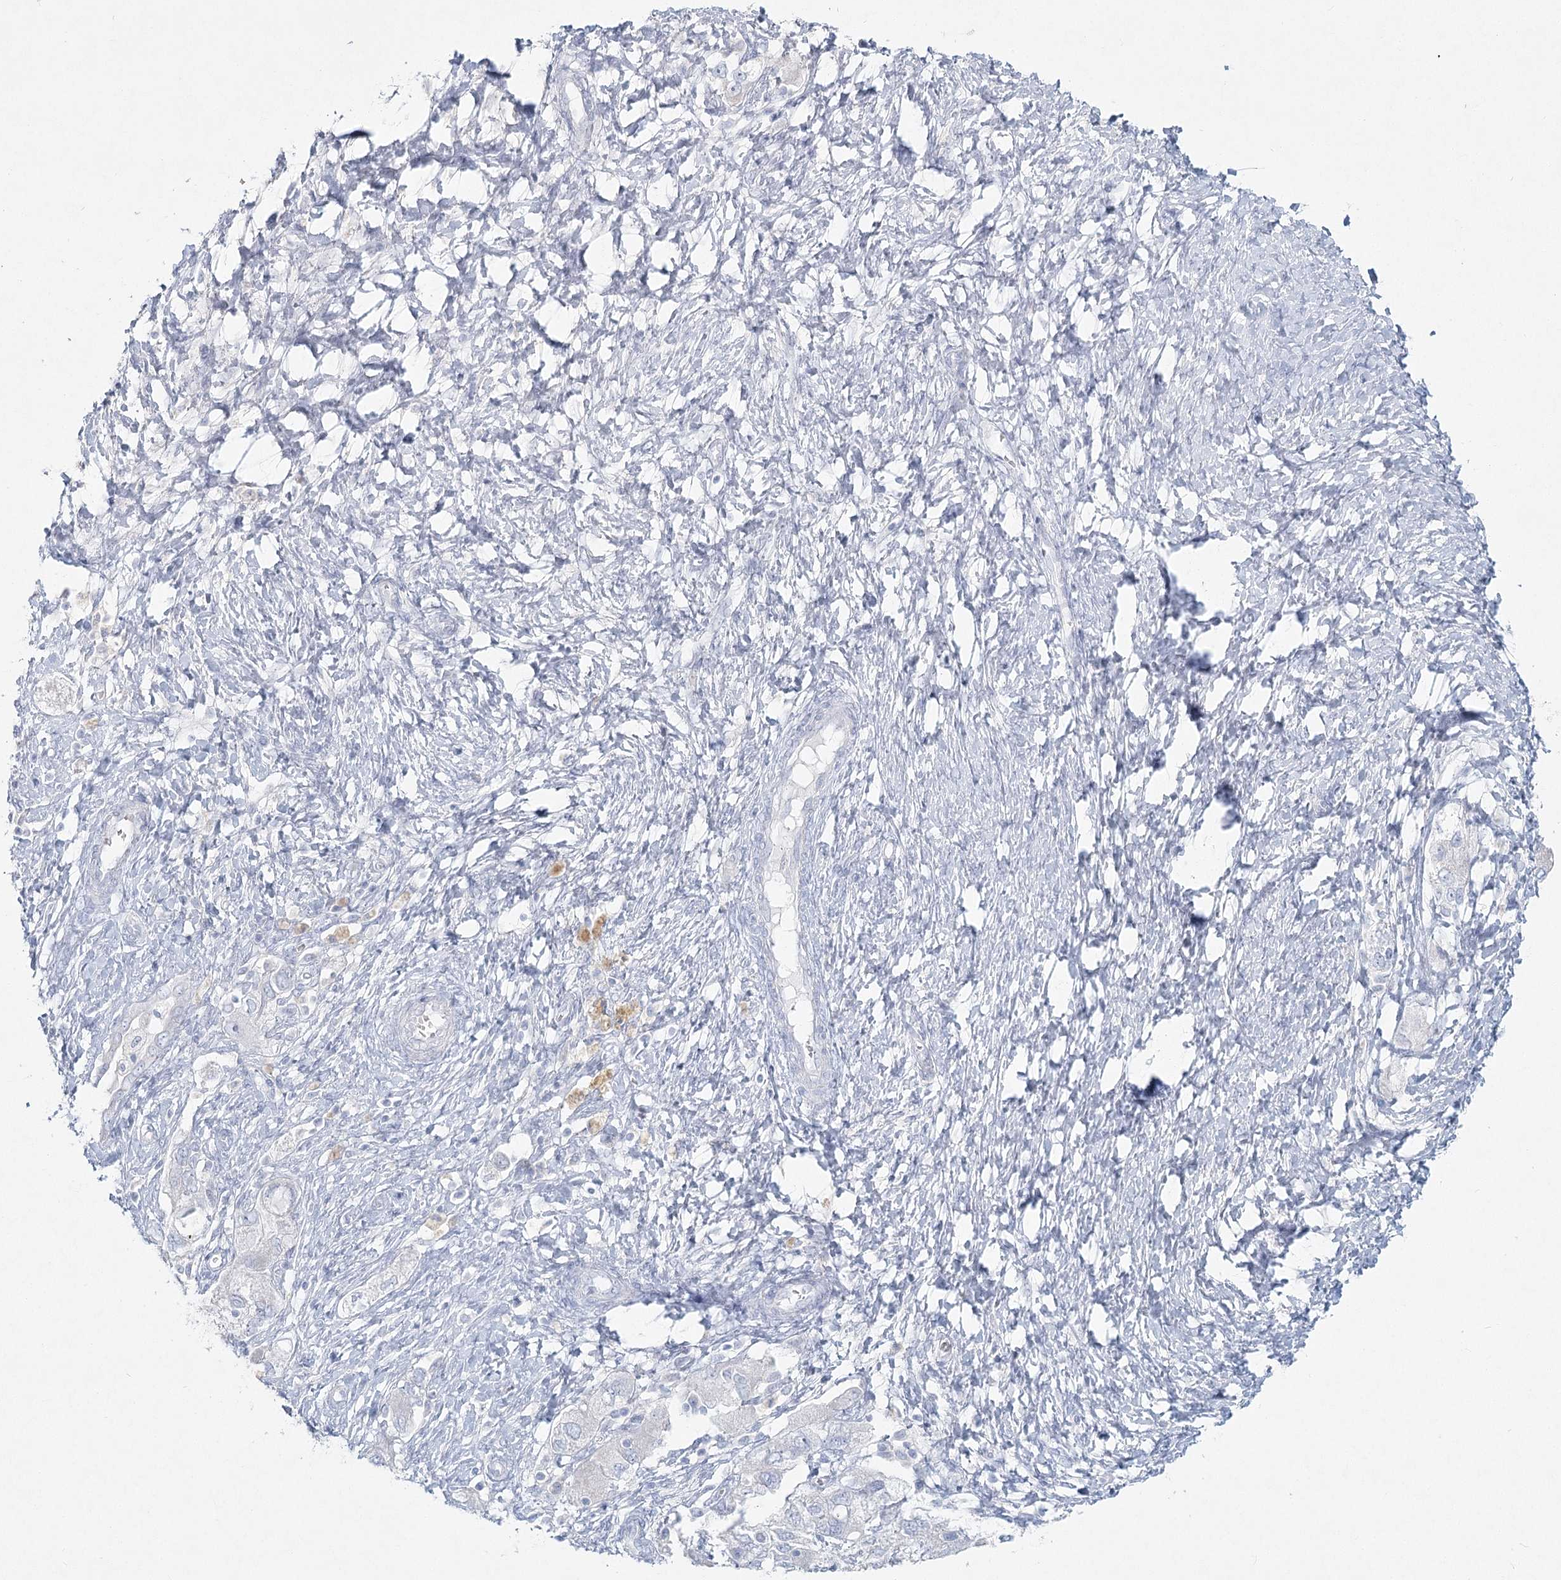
{"staining": {"intensity": "negative", "quantity": "none", "location": "none"}, "tissue": "ovarian cancer", "cell_type": "Tumor cells", "image_type": "cancer", "snomed": [{"axis": "morphology", "description": "Carcinoma, NOS"}, {"axis": "morphology", "description": "Cystadenocarcinoma, serous, NOS"}, {"axis": "topography", "description": "Ovary"}], "caption": "The immunohistochemistry (IHC) image has no significant positivity in tumor cells of ovarian cancer tissue.", "gene": "LRP2BP", "patient": {"sex": "female", "age": 69}}